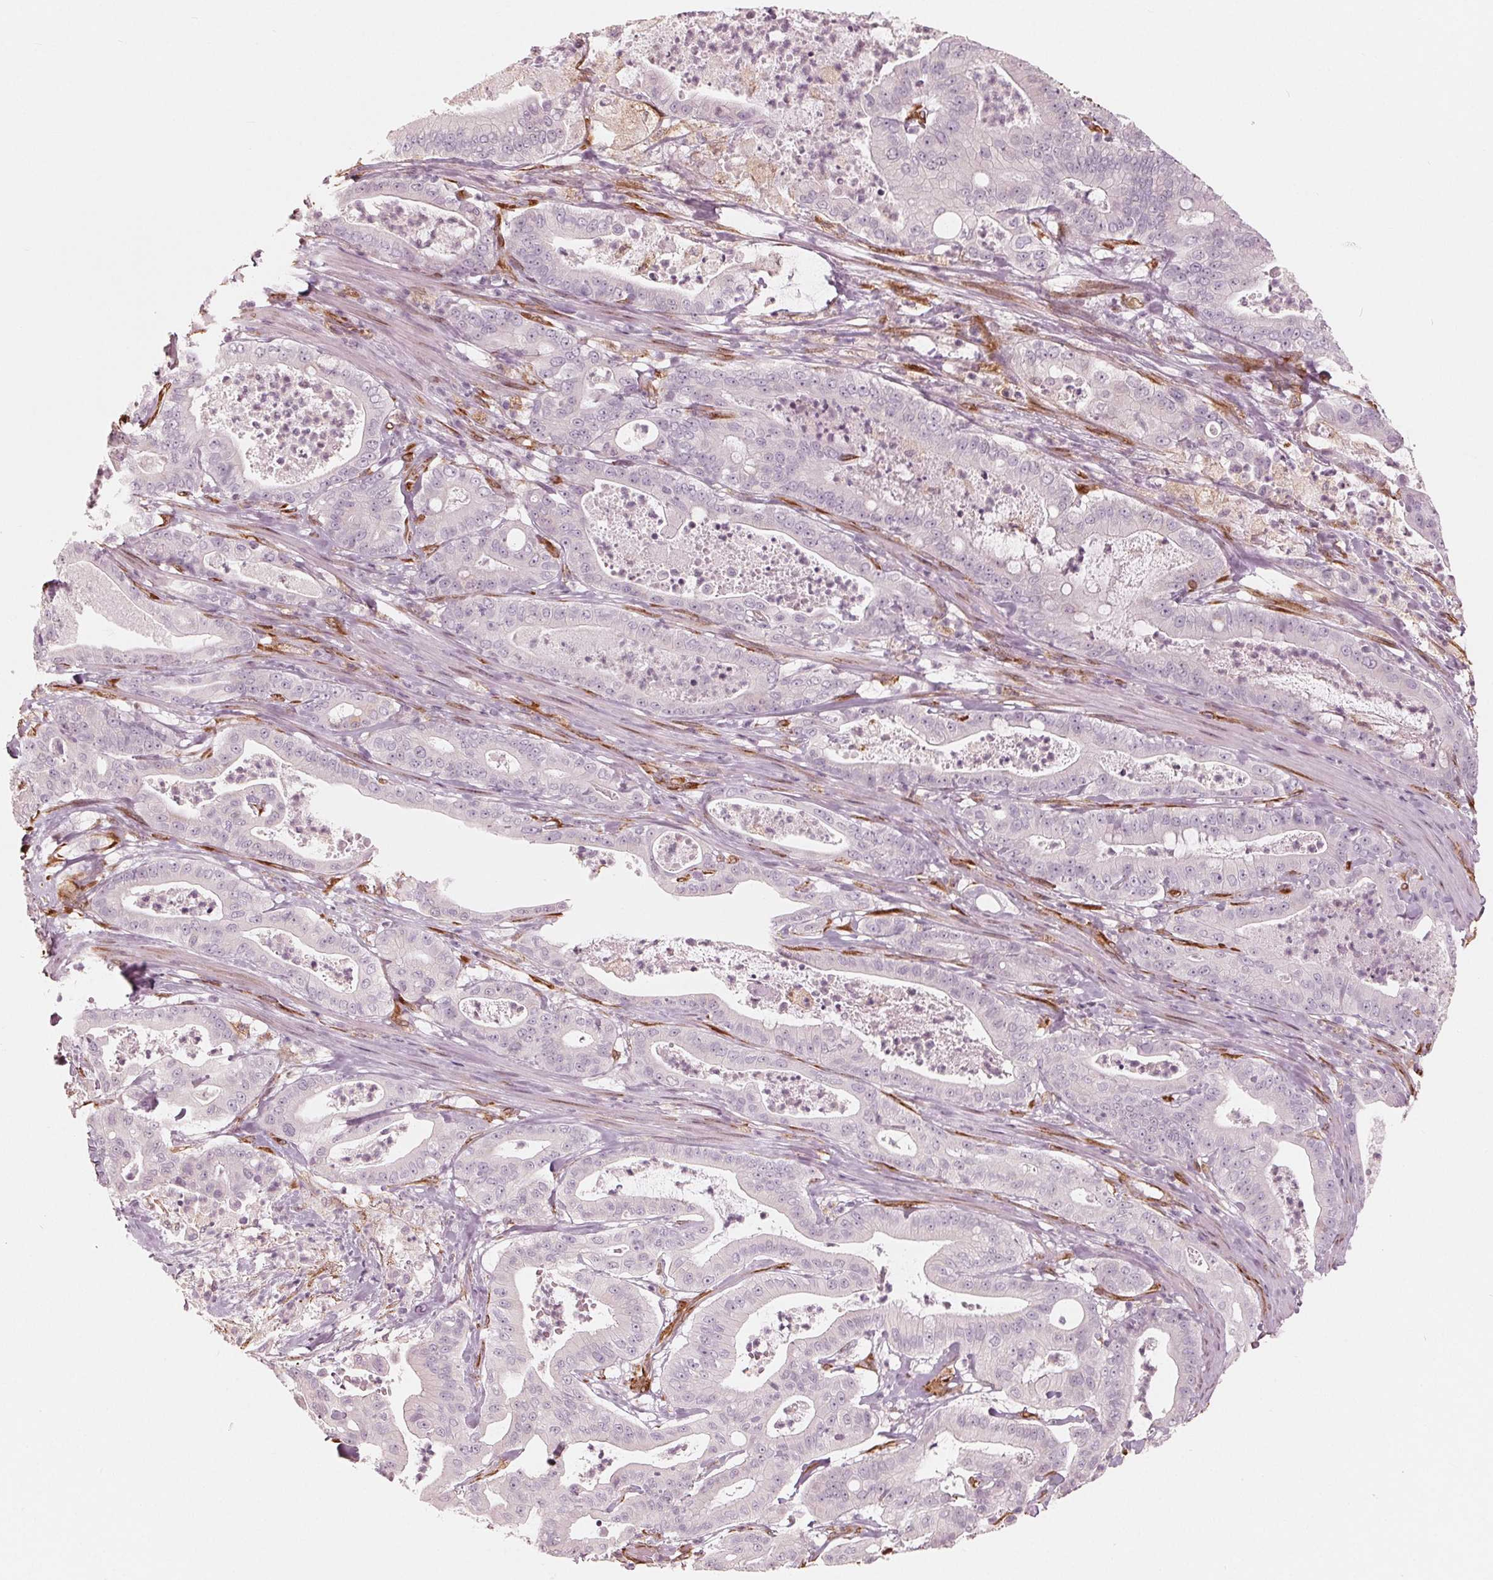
{"staining": {"intensity": "negative", "quantity": "none", "location": "none"}, "tissue": "pancreatic cancer", "cell_type": "Tumor cells", "image_type": "cancer", "snomed": [{"axis": "morphology", "description": "Adenocarcinoma, NOS"}, {"axis": "topography", "description": "Pancreas"}], "caption": "This micrograph is of pancreatic adenocarcinoma stained with immunohistochemistry (IHC) to label a protein in brown with the nuclei are counter-stained blue. There is no positivity in tumor cells.", "gene": "IKBIP", "patient": {"sex": "male", "age": 71}}